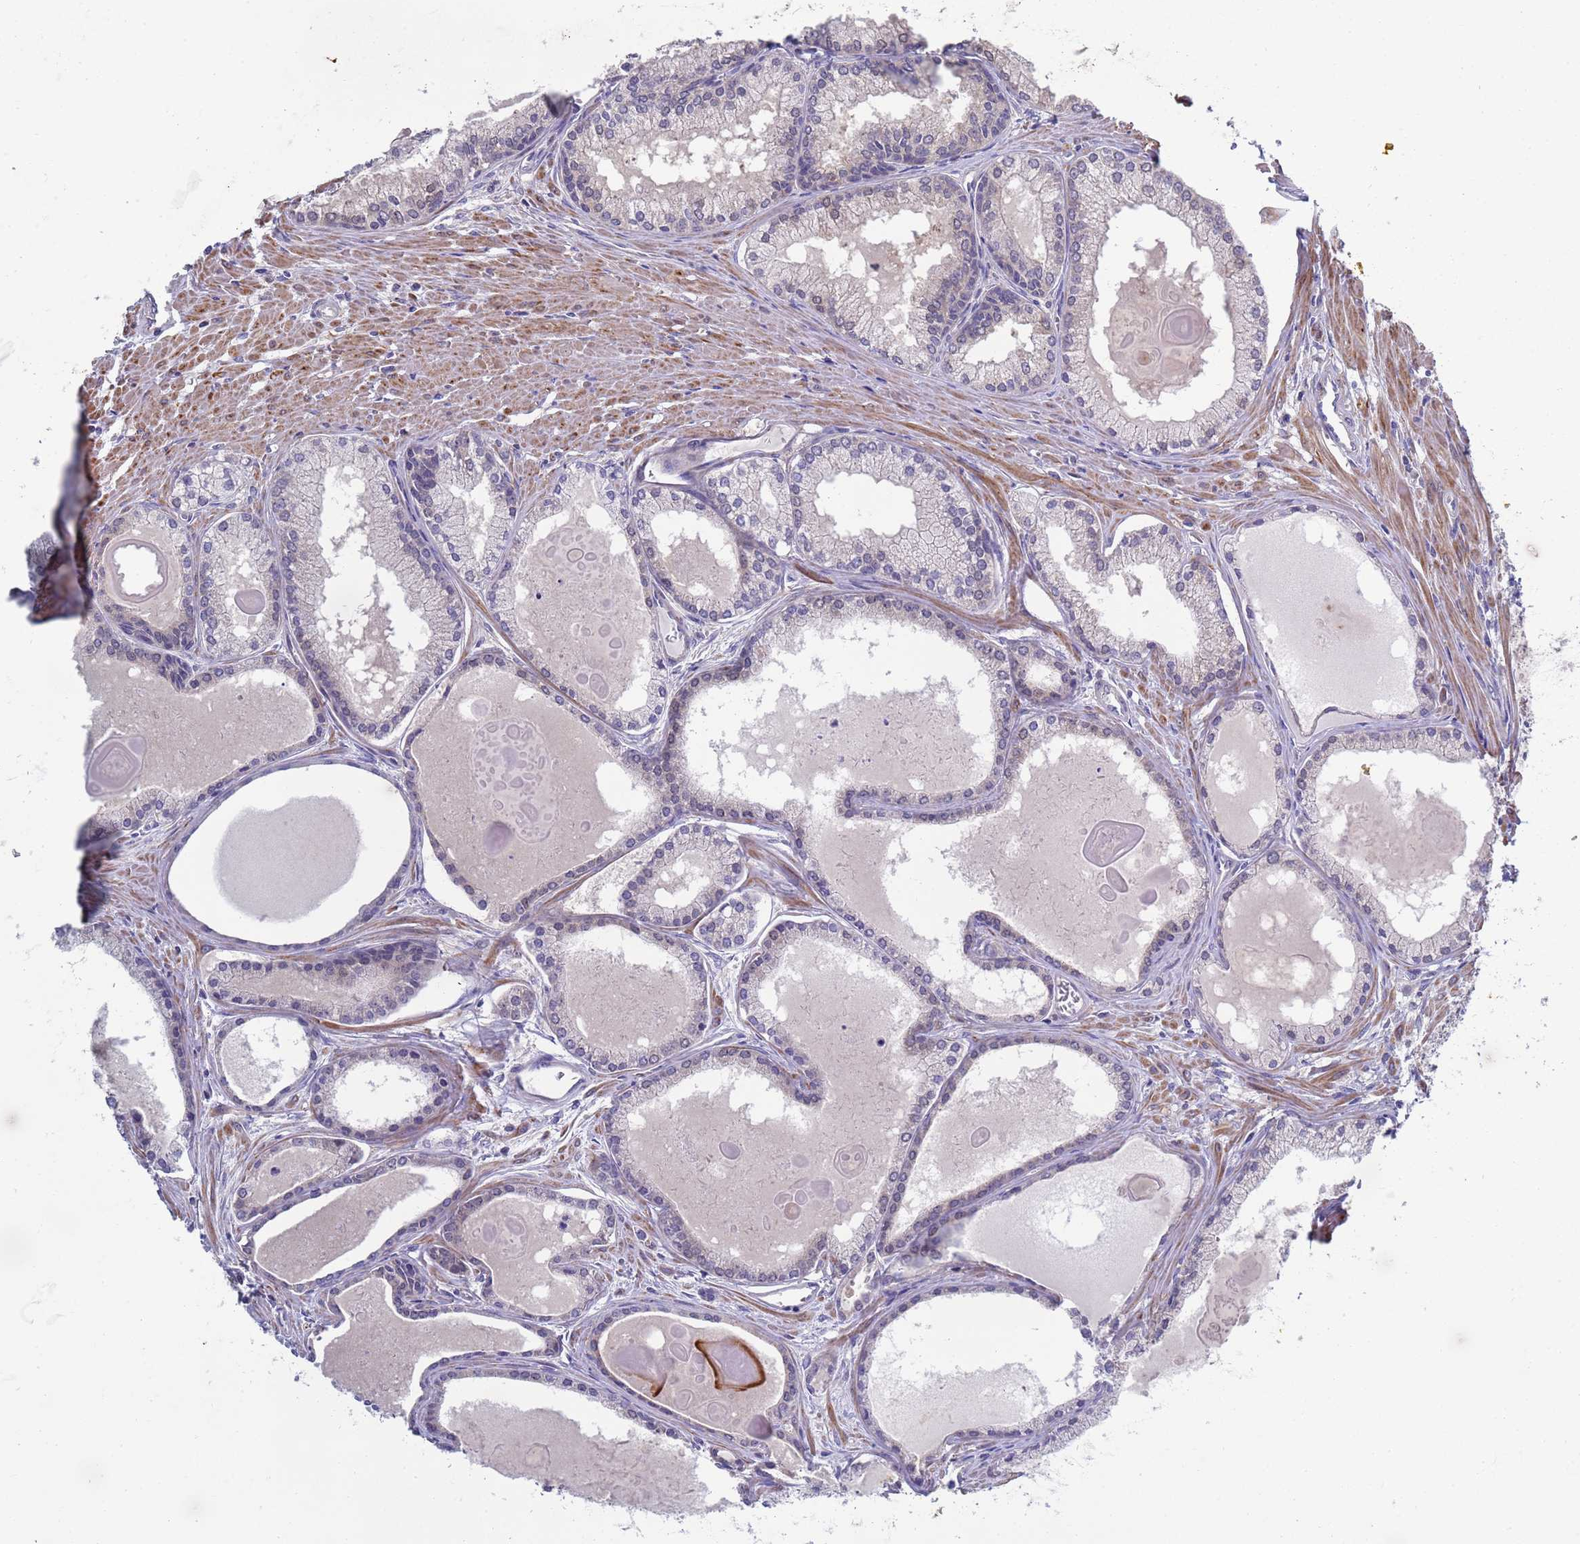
{"staining": {"intensity": "moderate", "quantity": "25%-75%", "location": "nuclear"}, "tissue": "prostate cancer", "cell_type": "Tumor cells", "image_type": "cancer", "snomed": [{"axis": "morphology", "description": "Adenocarcinoma, High grade"}, {"axis": "topography", "description": "Prostate"}], "caption": "Prostate high-grade adenocarcinoma stained for a protein shows moderate nuclear positivity in tumor cells.", "gene": "ENOSF1", "patient": {"sex": "male", "age": 68}}